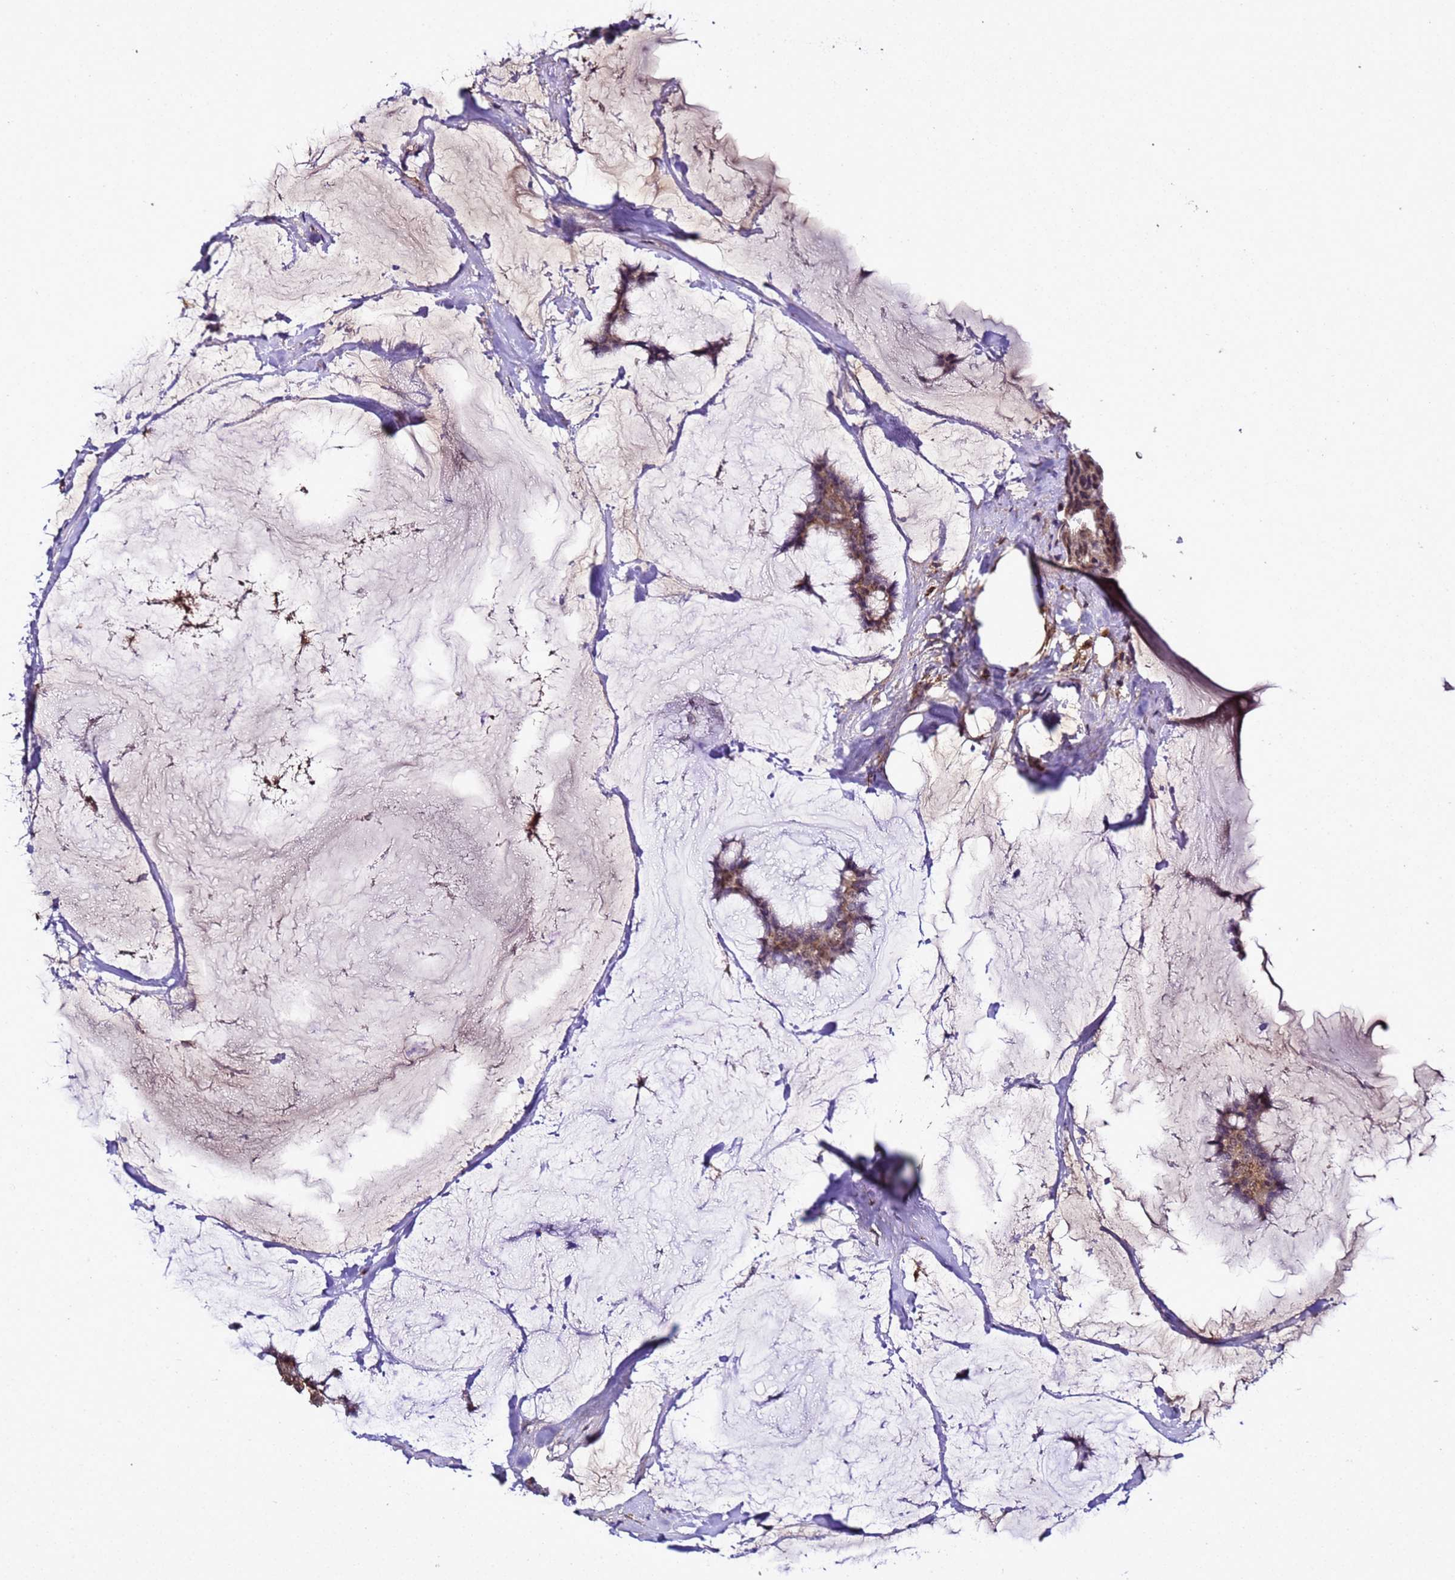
{"staining": {"intensity": "moderate", "quantity": ">75%", "location": "cytoplasmic/membranous"}, "tissue": "breast cancer", "cell_type": "Tumor cells", "image_type": "cancer", "snomed": [{"axis": "morphology", "description": "Duct carcinoma"}, {"axis": "topography", "description": "Breast"}], "caption": "Protein expression analysis of infiltrating ductal carcinoma (breast) shows moderate cytoplasmic/membranous expression in approximately >75% of tumor cells.", "gene": "HSPBAP1", "patient": {"sex": "female", "age": 93}}